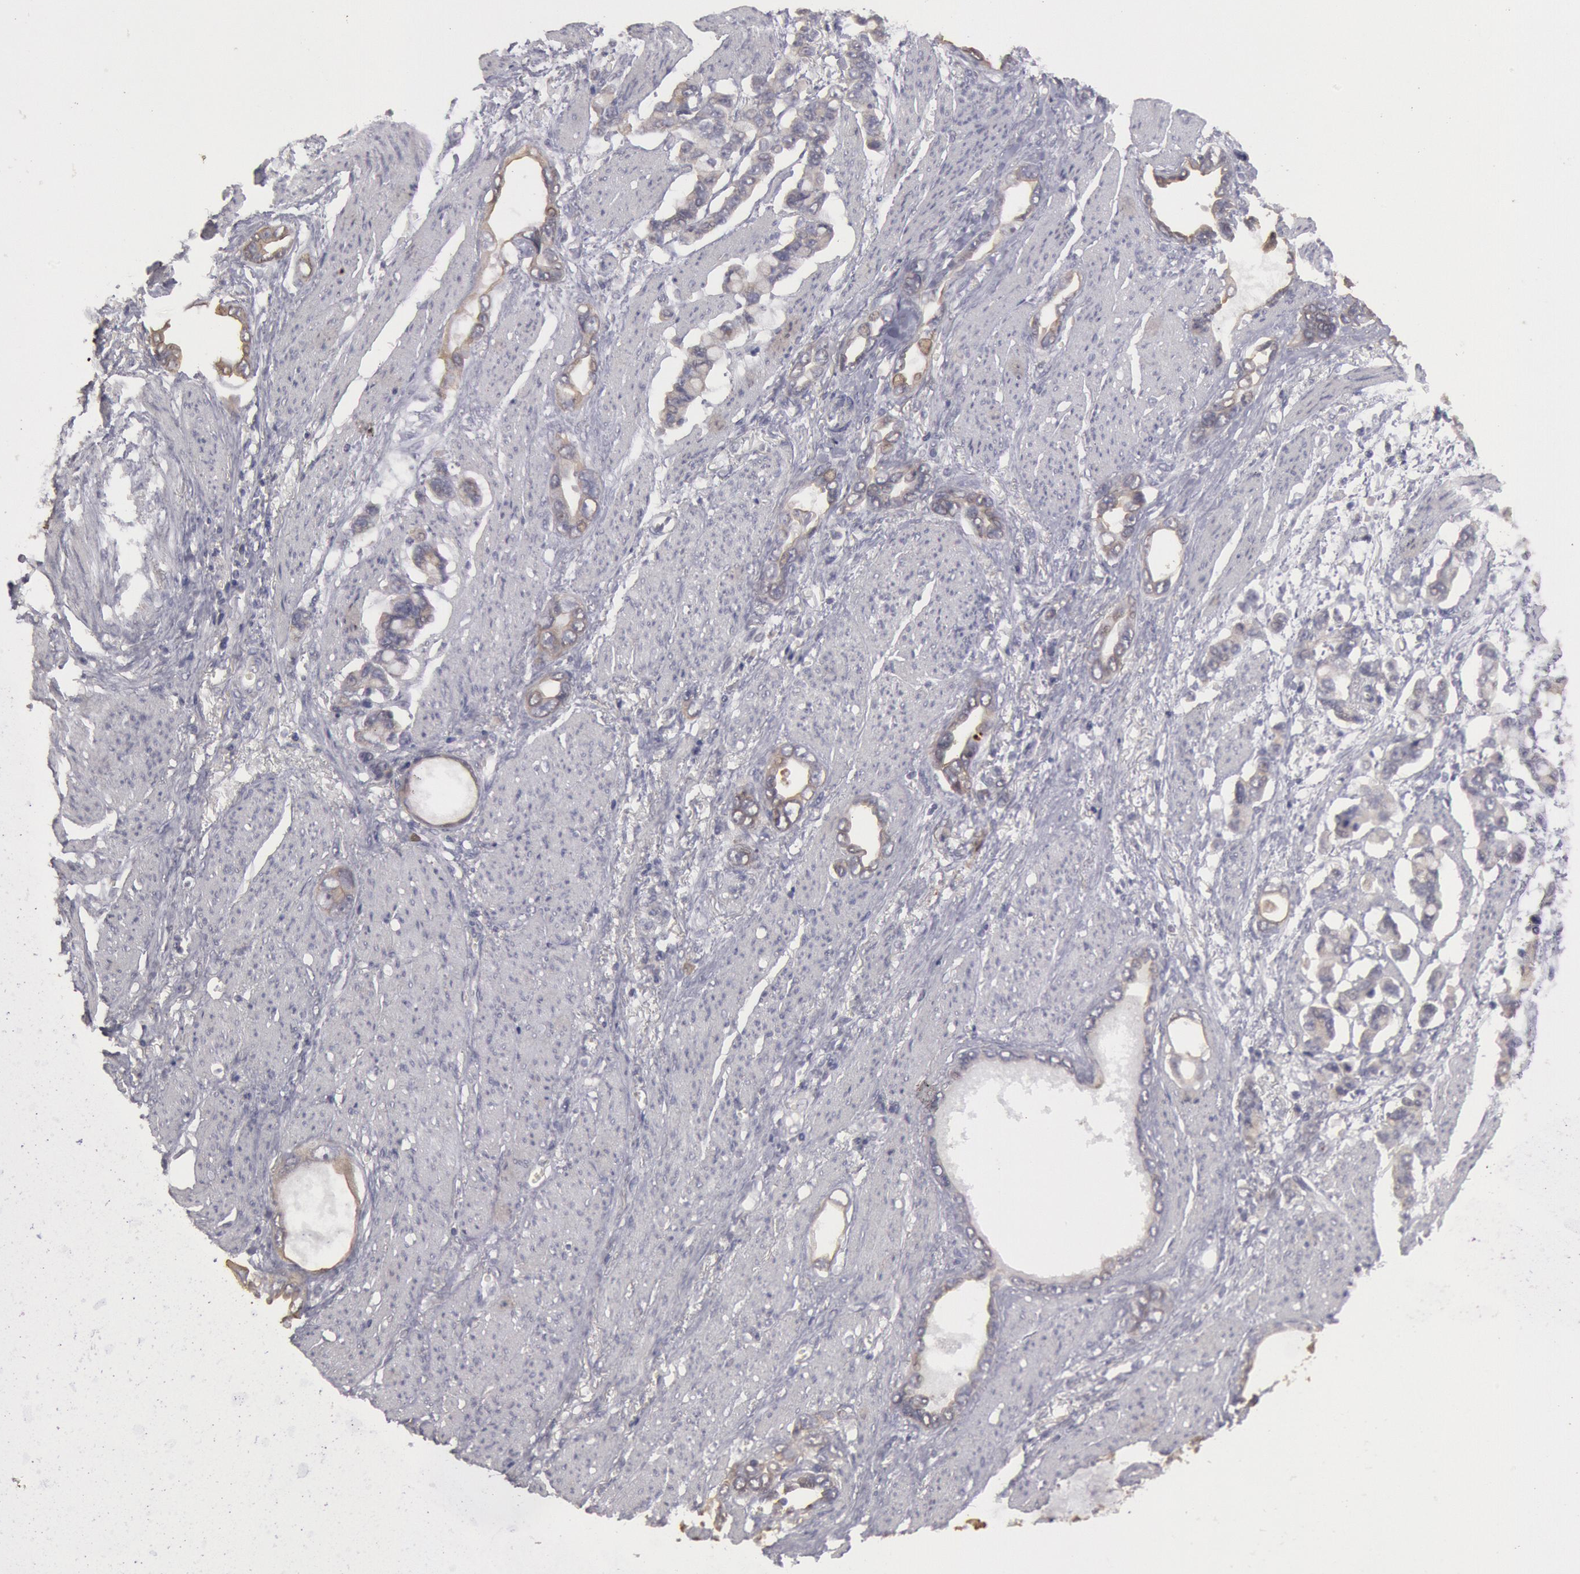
{"staining": {"intensity": "weak", "quantity": "25%-75%", "location": "cytoplasmic/membranous"}, "tissue": "stomach cancer", "cell_type": "Tumor cells", "image_type": "cancer", "snomed": [{"axis": "morphology", "description": "Adenocarcinoma, NOS"}, {"axis": "topography", "description": "Stomach"}], "caption": "A brown stain highlights weak cytoplasmic/membranous expression of a protein in stomach cancer (adenocarcinoma) tumor cells.", "gene": "ZFP36L1", "patient": {"sex": "male", "age": 78}}